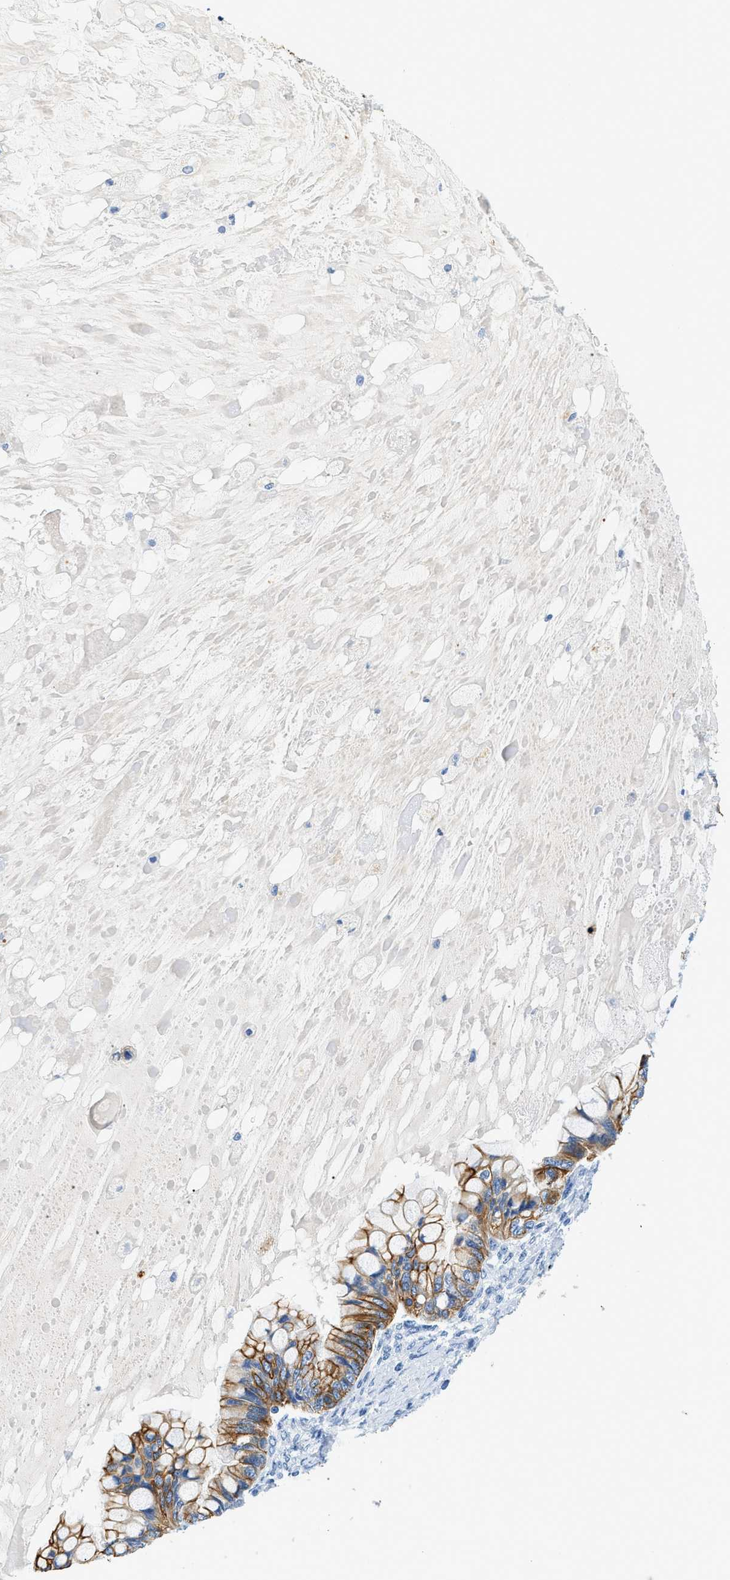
{"staining": {"intensity": "moderate", "quantity": ">75%", "location": "cytoplasmic/membranous"}, "tissue": "ovarian cancer", "cell_type": "Tumor cells", "image_type": "cancer", "snomed": [{"axis": "morphology", "description": "Cystadenocarcinoma, mucinous, NOS"}, {"axis": "topography", "description": "Ovary"}], "caption": "Immunohistochemistry micrograph of neoplastic tissue: ovarian cancer stained using IHC displays medium levels of moderate protein expression localized specifically in the cytoplasmic/membranous of tumor cells, appearing as a cytoplasmic/membranous brown color.", "gene": "STXBP2", "patient": {"sex": "female", "age": 80}}